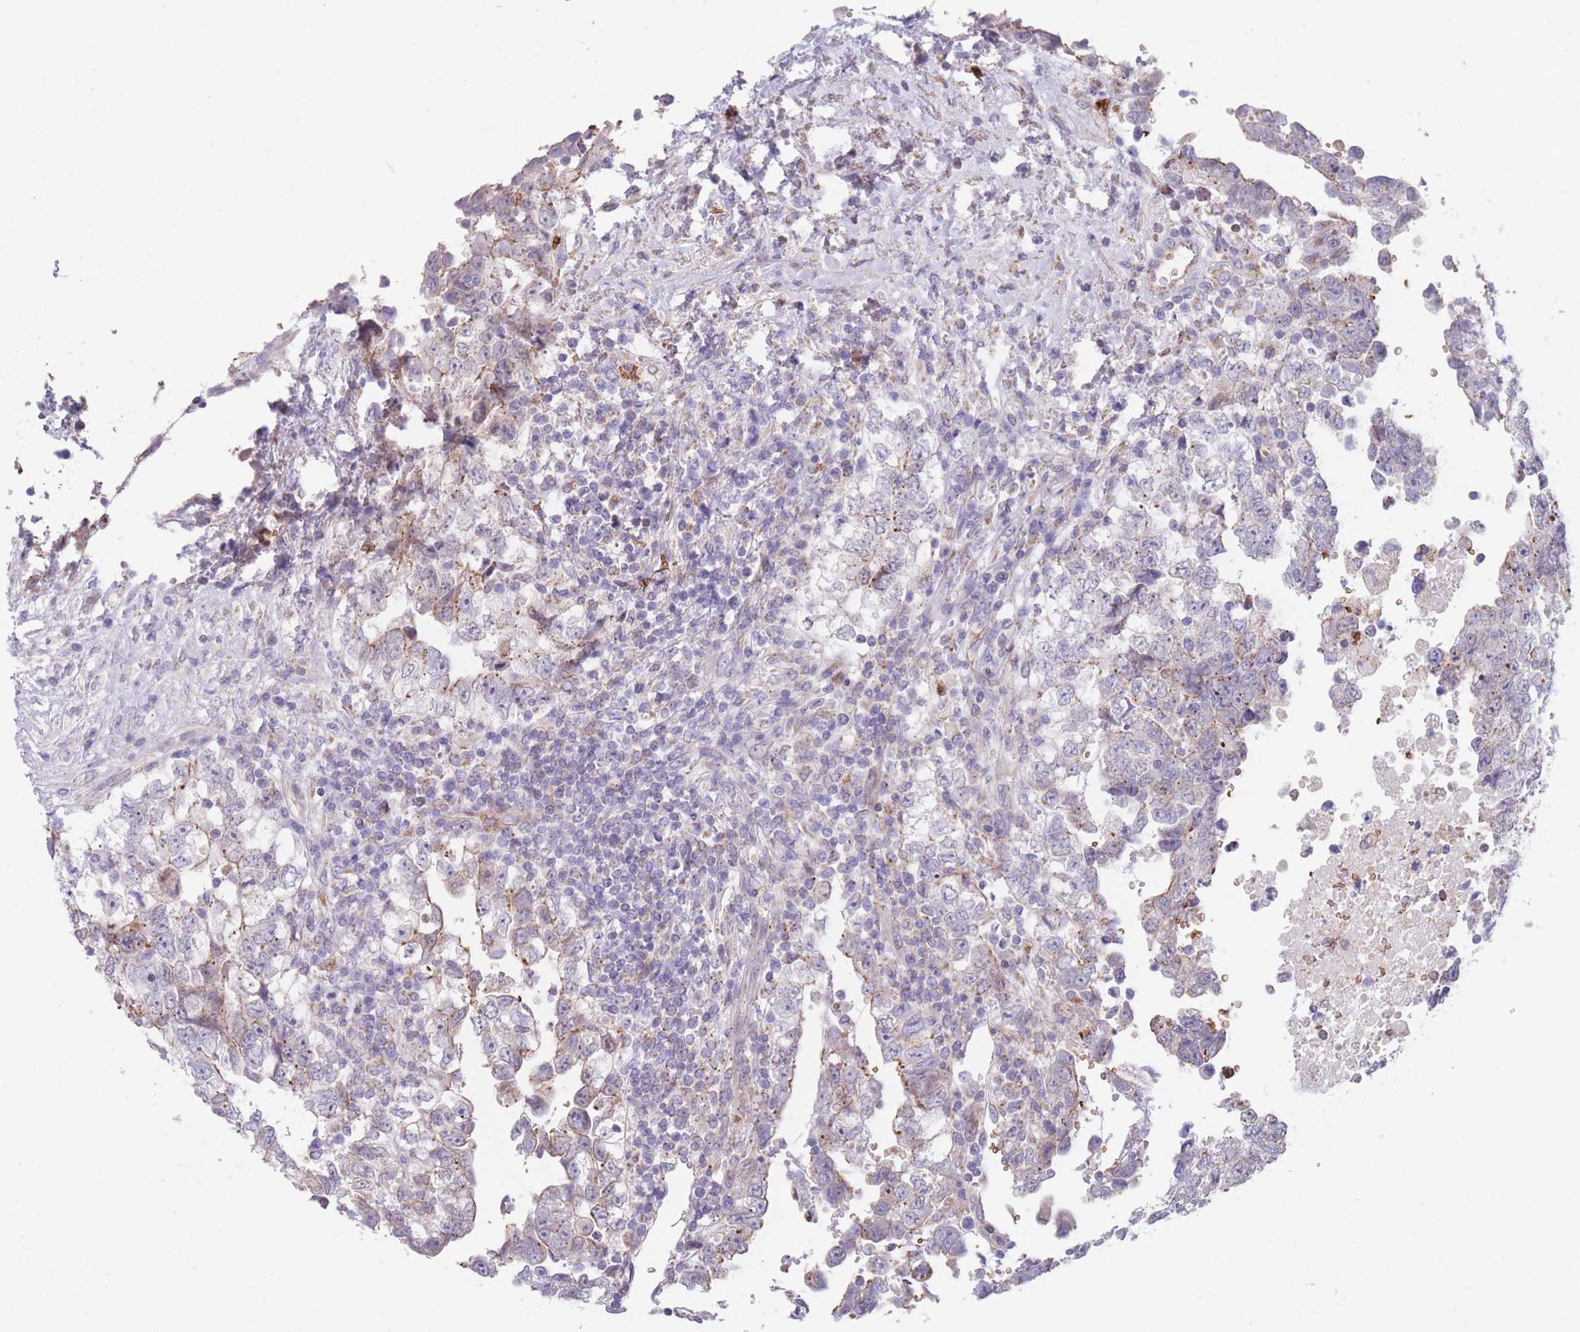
{"staining": {"intensity": "negative", "quantity": "none", "location": "none"}, "tissue": "testis cancer", "cell_type": "Tumor cells", "image_type": "cancer", "snomed": [{"axis": "morphology", "description": "Carcinoma, Embryonal, NOS"}, {"axis": "topography", "description": "Testis"}], "caption": "Human testis cancer stained for a protein using IHC displays no positivity in tumor cells.", "gene": "SMPD4", "patient": {"sex": "male", "age": 37}}